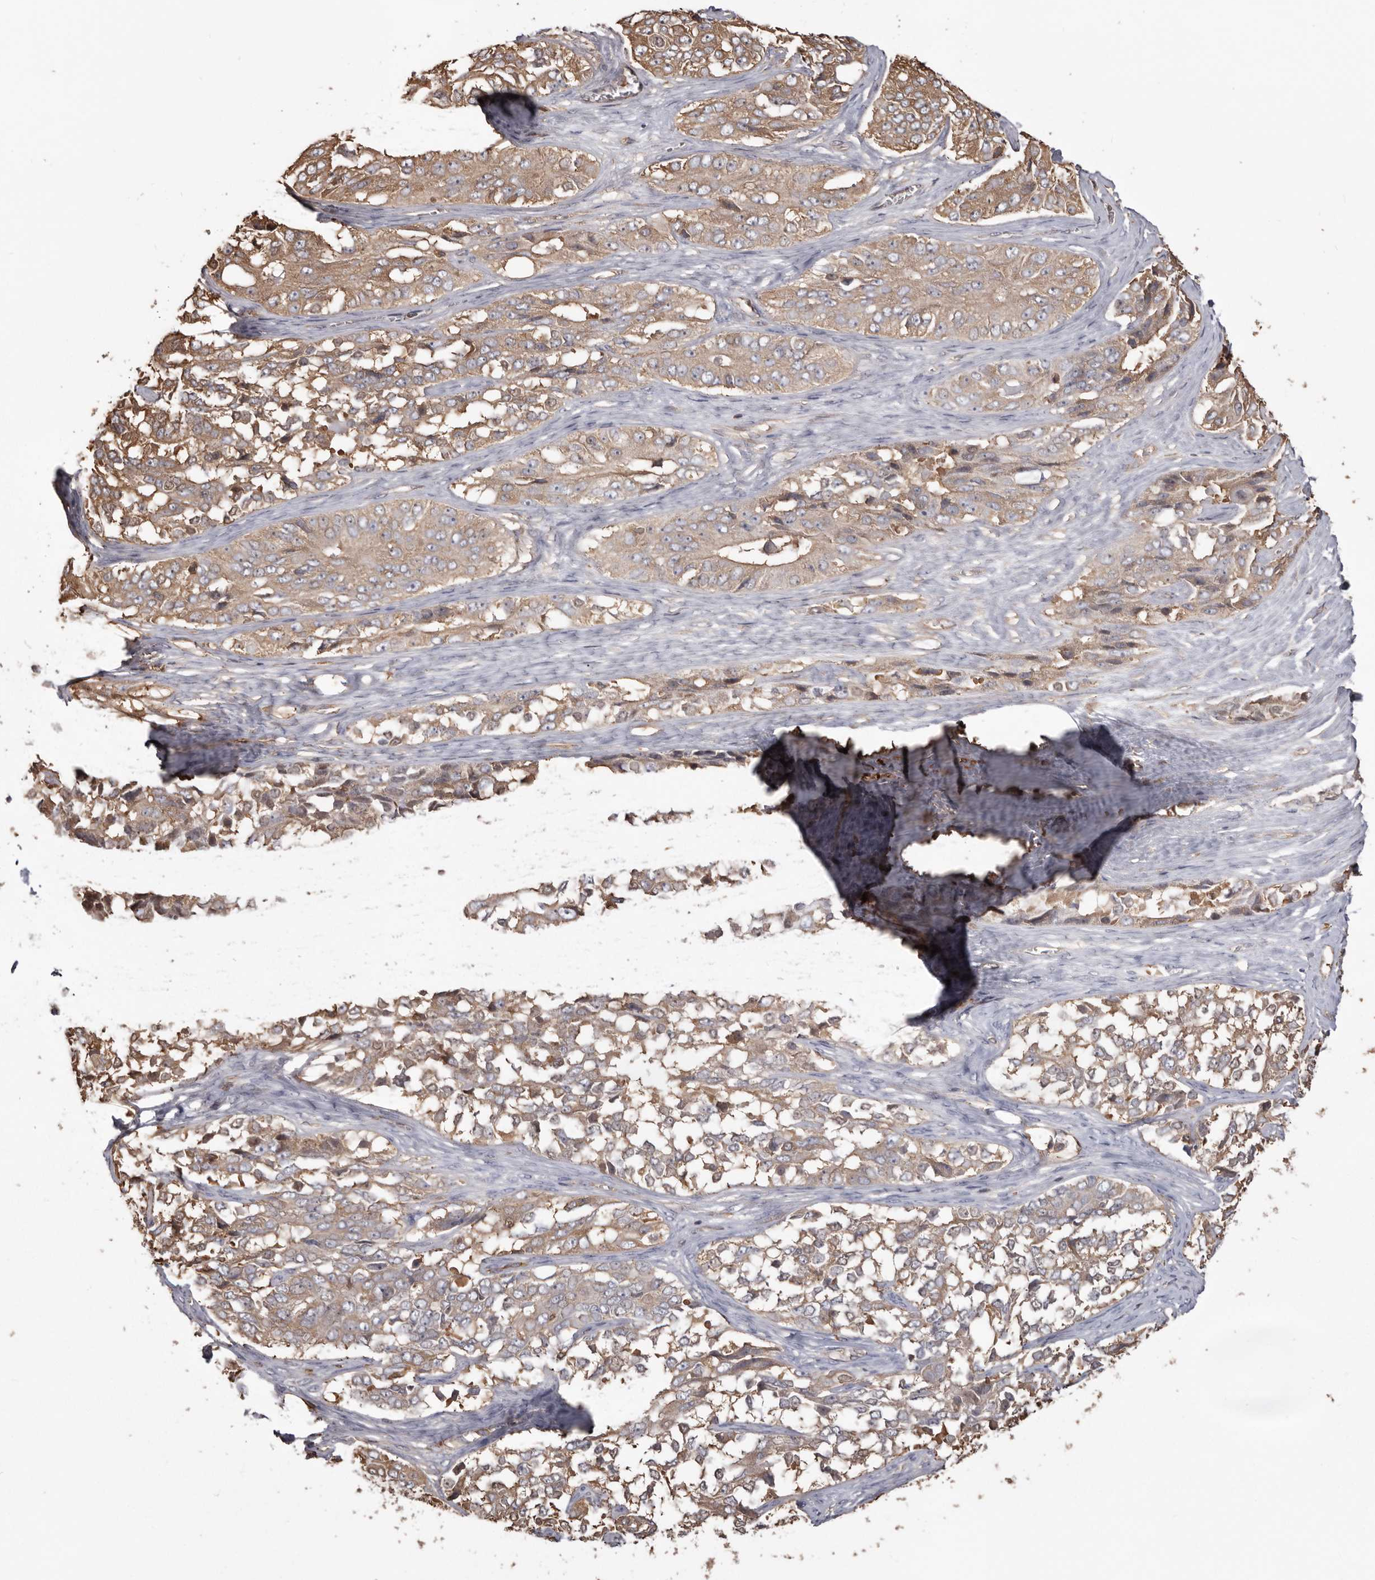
{"staining": {"intensity": "weak", "quantity": ">75%", "location": "cytoplasmic/membranous"}, "tissue": "ovarian cancer", "cell_type": "Tumor cells", "image_type": "cancer", "snomed": [{"axis": "morphology", "description": "Carcinoma, endometroid"}, {"axis": "topography", "description": "Ovary"}], "caption": "Ovarian cancer (endometroid carcinoma) stained for a protein (brown) exhibits weak cytoplasmic/membranous positive staining in about >75% of tumor cells.", "gene": "PKM", "patient": {"sex": "female", "age": 51}}